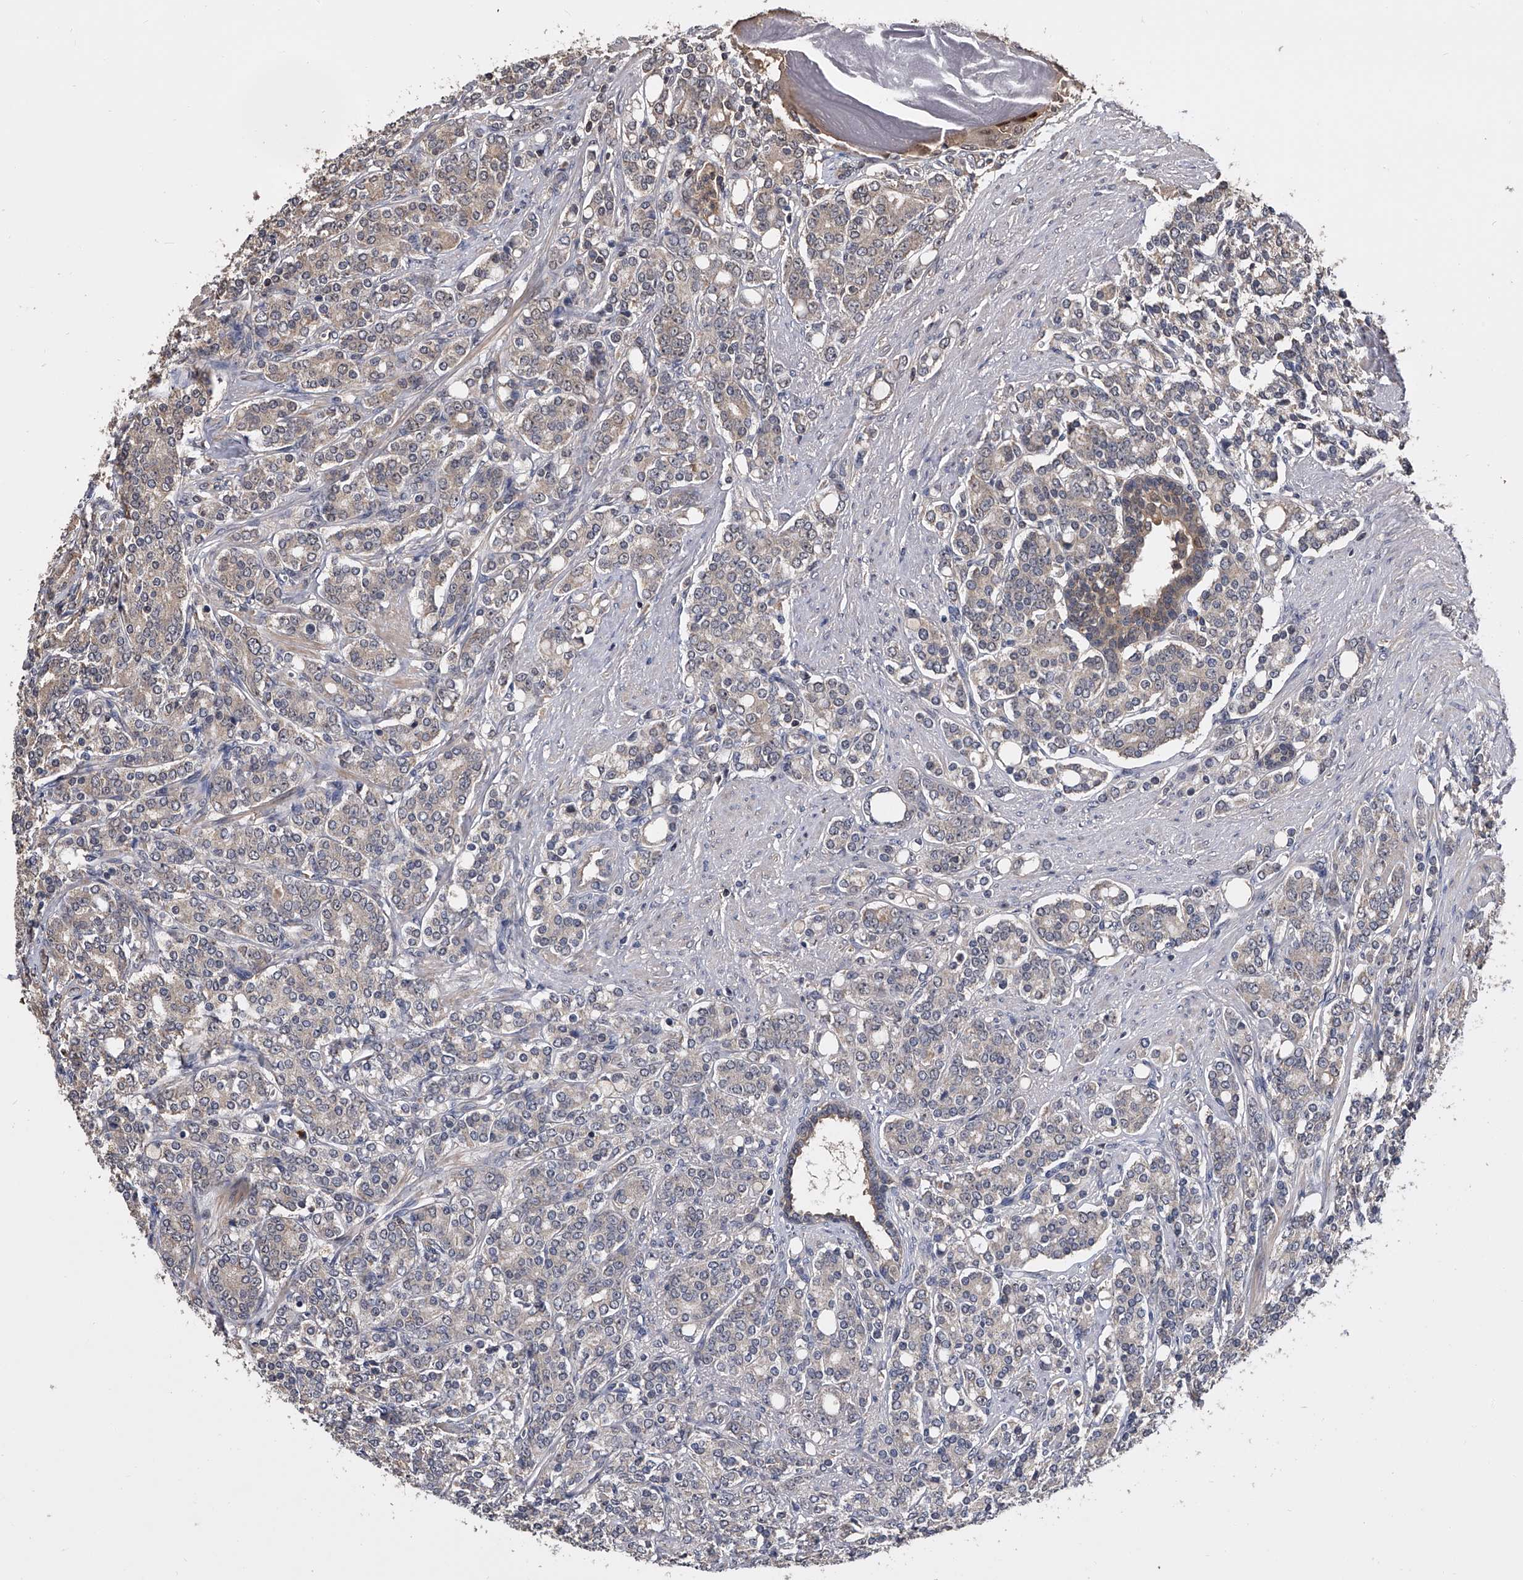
{"staining": {"intensity": "negative", "quantity": "none", "location": "none"}, "tissue": "prostate cancer", "cell_type": "Tumor cells", "image_type": "cancer", "snomed": [{"axis": "morphology", "description": "Adenocarcinoma, High grade"}, {"axis": "topography", "description": "Prostate"}], "caption": "DAB (3,3'-diaminobenzidine) immunohistochemical staining of prostate cancer shows no significant staining in tumor cells.", "gene": "EFCAB7", "patient": {"sex": "male", "age": 62}}